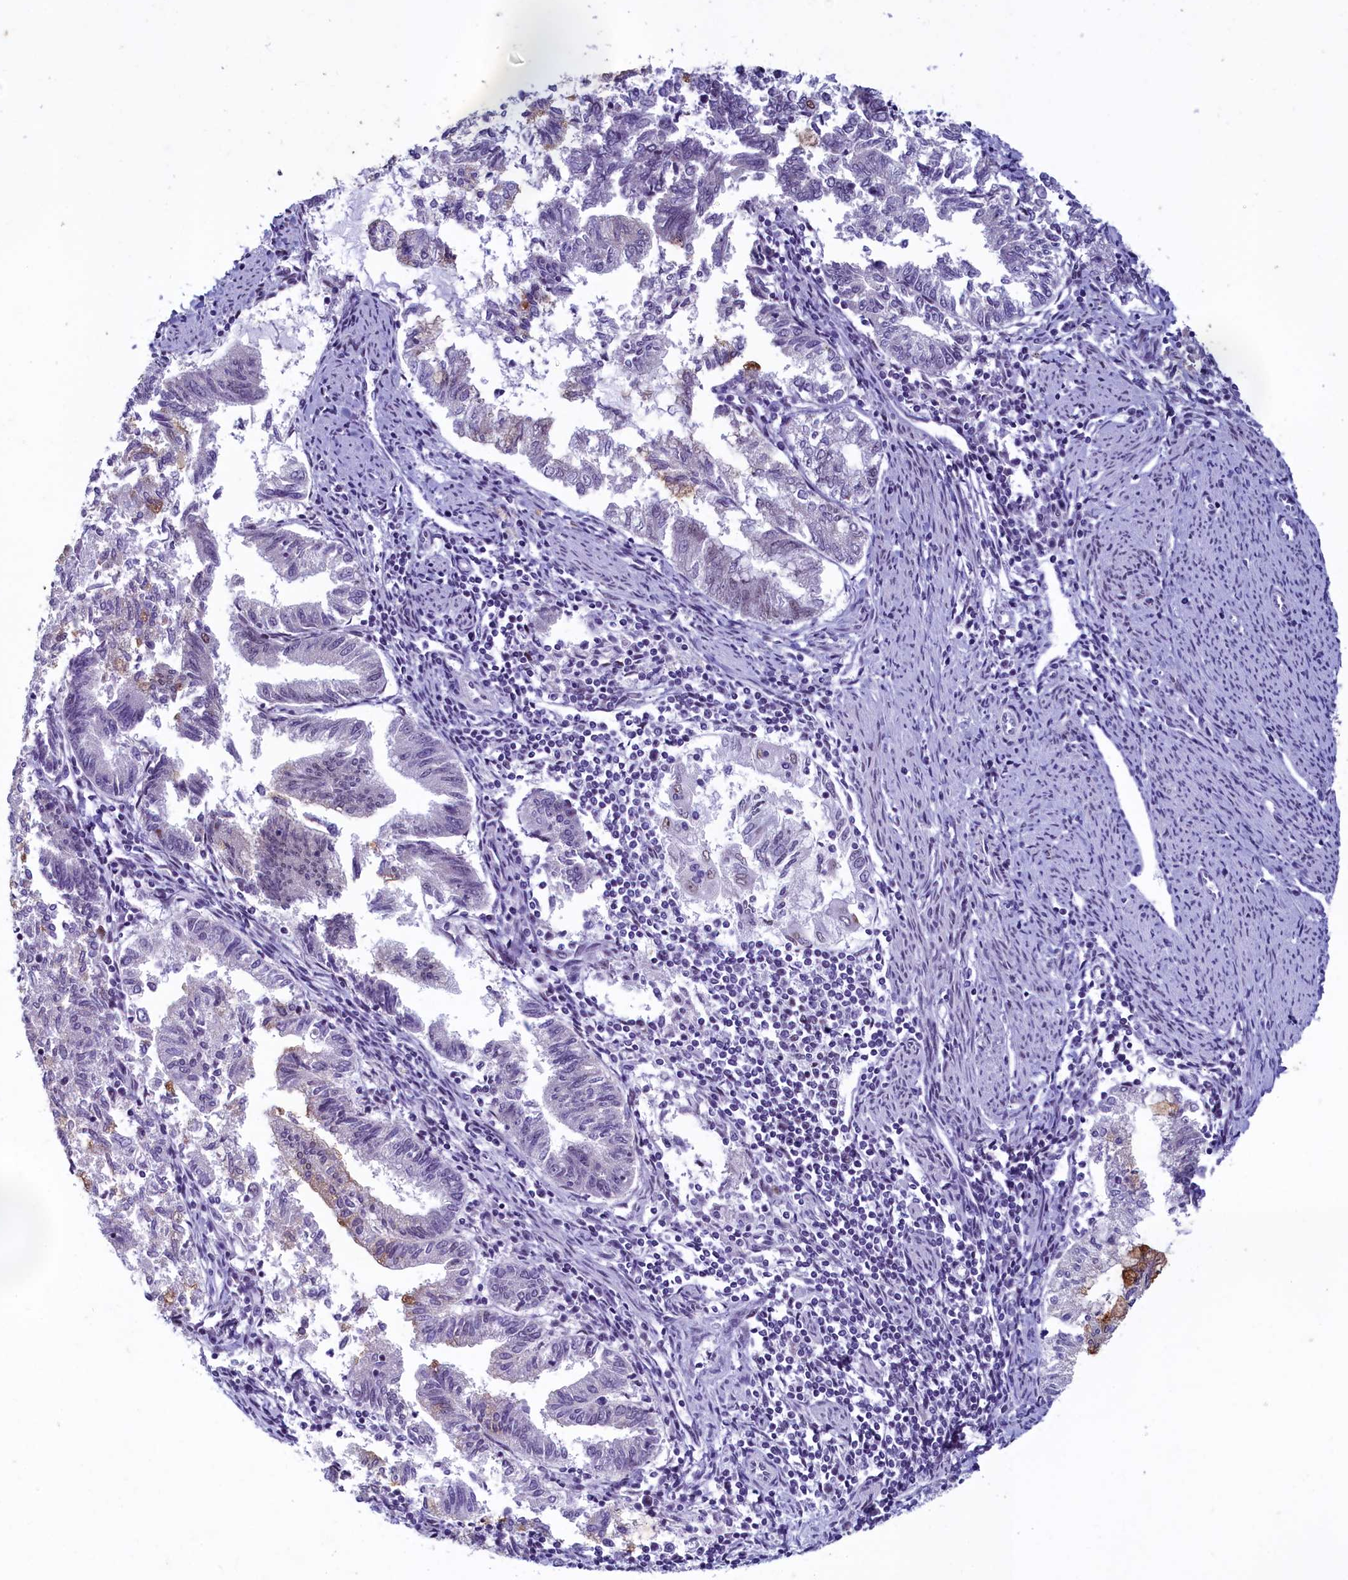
{"staining": {"intensity": "negative", "quantity": "none", "location": "none"}, "tissue": "endometrial cancer", "cell_type": "Tumor cells", "image_type": "cancer", "snomed": [{"axis": "morphology", "description": "Adenocarcinoma, NOS"}, {"axis": "topography", "description": "Endometrium"}], "caption": "Tumor cells show no significant positivity in endometrial cancer (adenocarcinoma).", "gene": "SUGP2", "patient": {"sex": "female", "age": 79}}